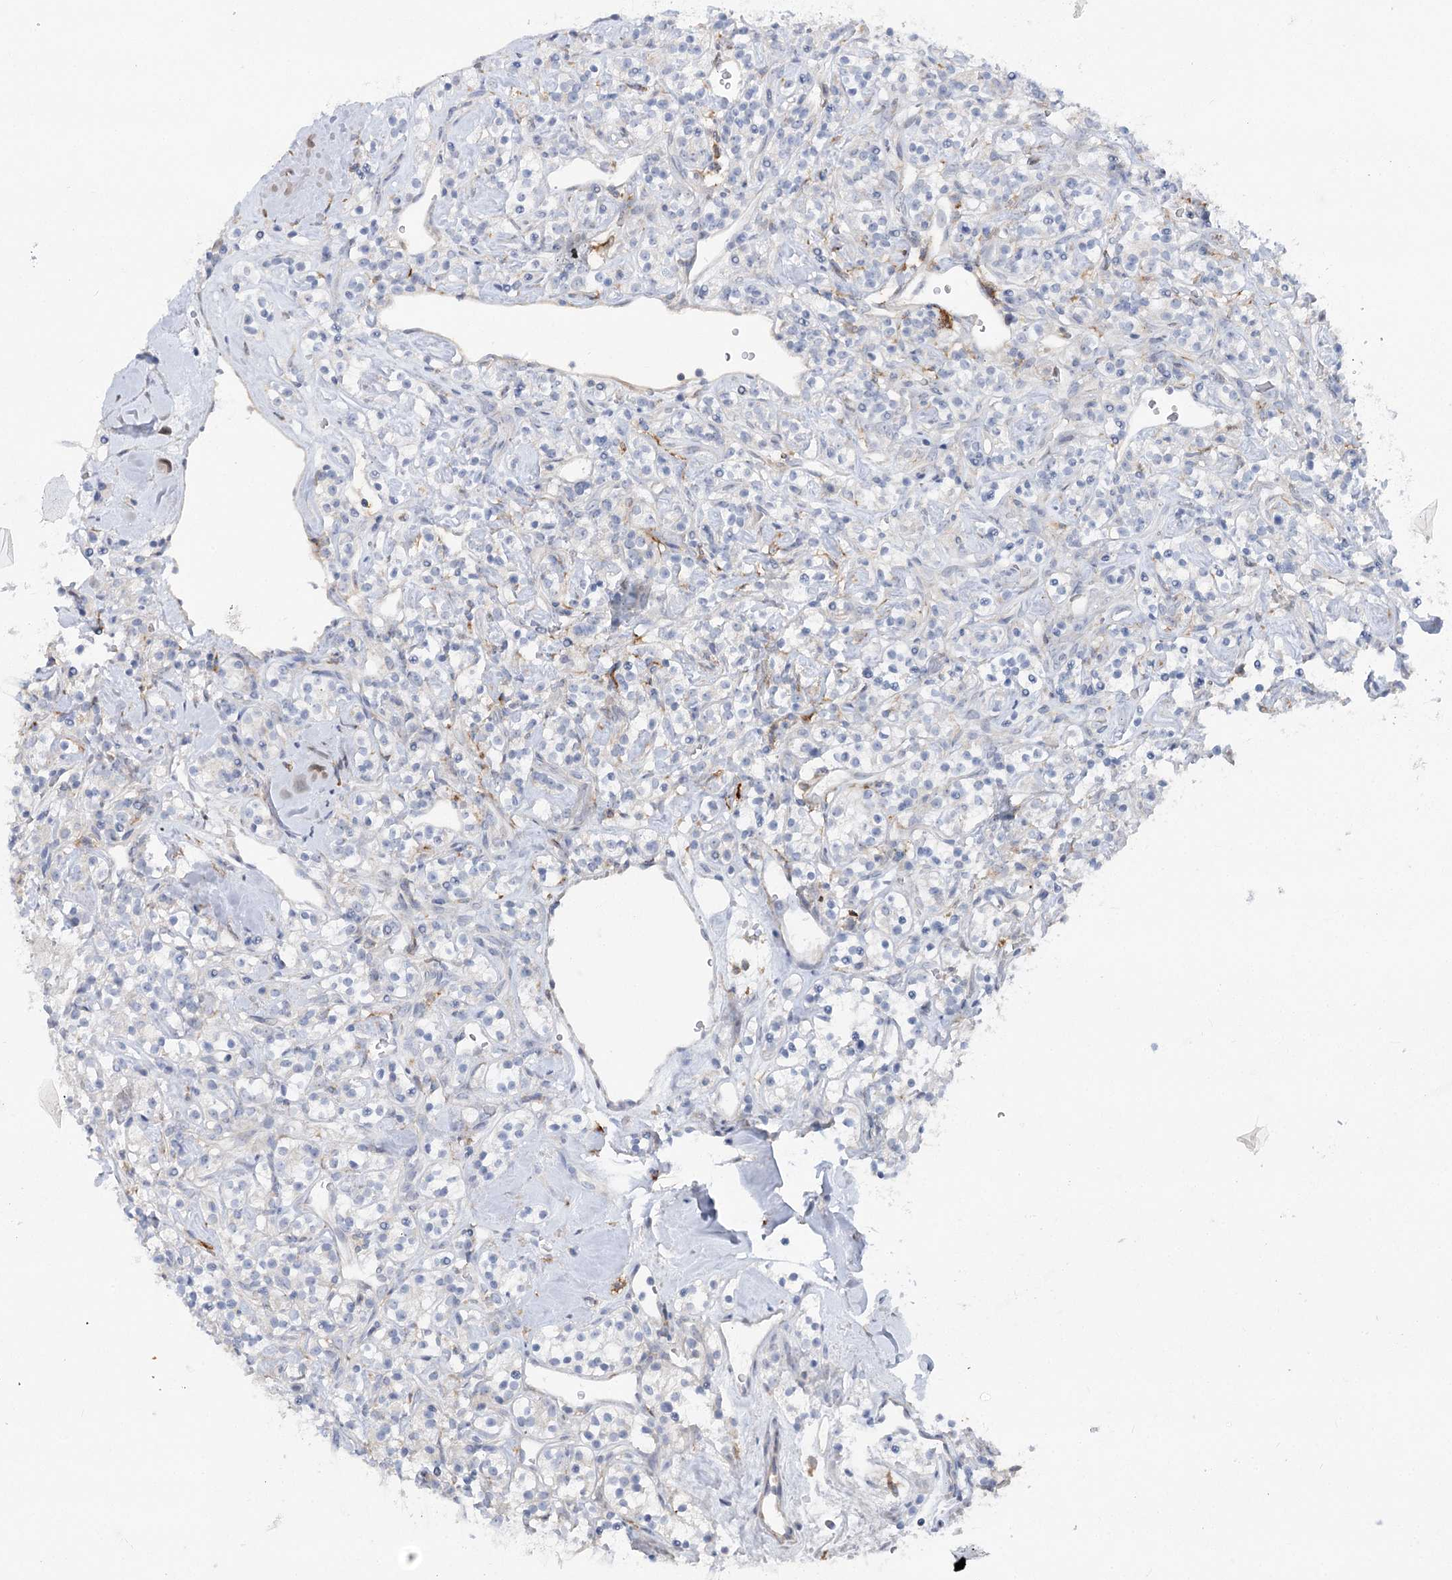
{"staining": {"intensity": "negative", "quantity": "none", "location": "none"}, "tissue": "renal cancer", "cell_type": "Tumor cells", "image_type": "cancer", "snomed": [{"axis": "morphology", "description": "Adenocarcinoma, NOS"}, {"axis": "topography", "description": "Kidney"}], "caption": "Tumor cells are negative for protein expression in human adenocarcinoma (renal).", "gene": "SCN11A", "patient": {"sex": "male", "age": 77}}